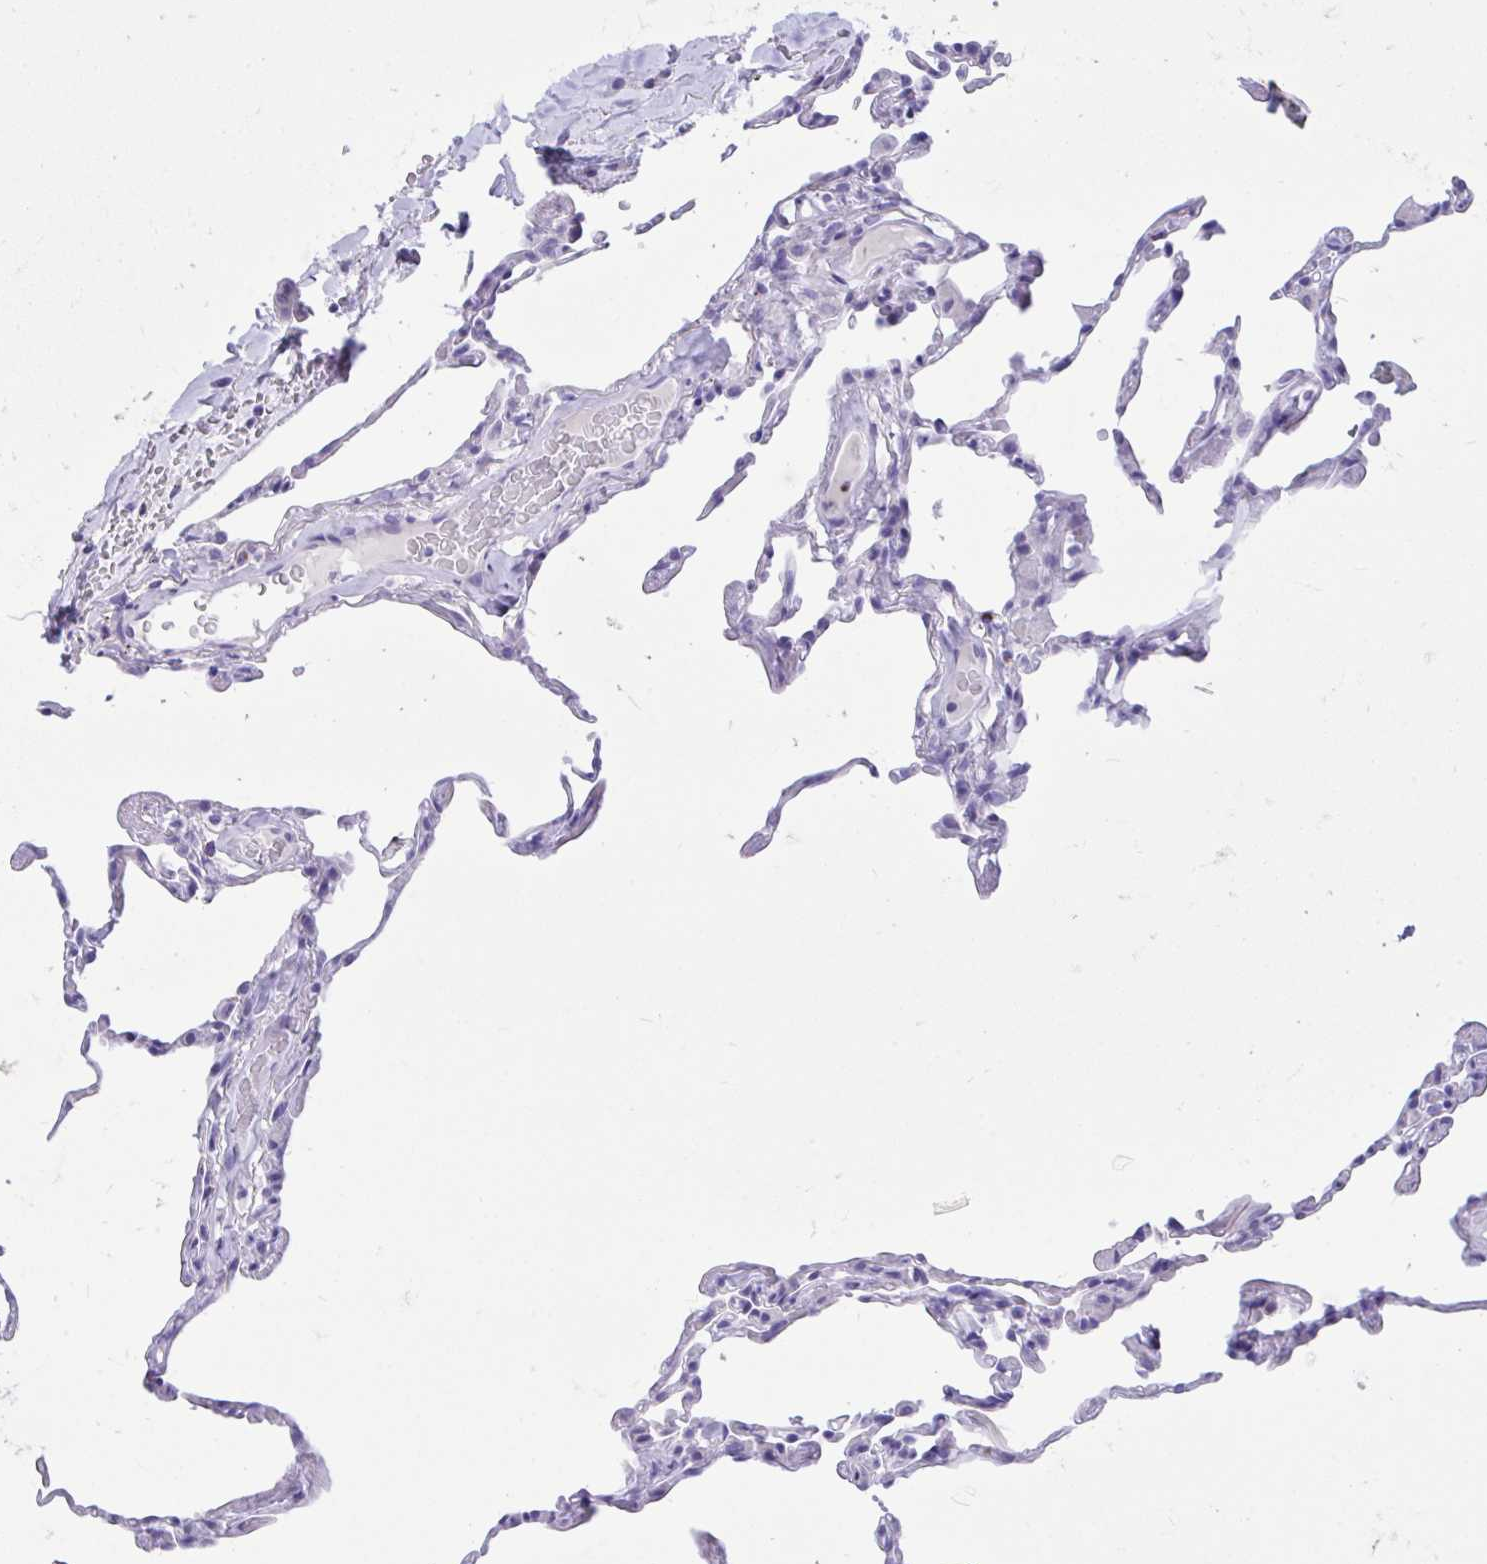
{"staining": {"intensity": "negative", "quantity": "none", "location": "none"}, "tissue": "lung", "cell_type": "Alveolar cells", "image_type": "normal", "snomed": [{"axis": "morphology", "description": "Normal tissue, NOS"}, {"axis": "topography", "description": "Lung"}], "caption": "The immunohistochemistry (IHC) image has no significant expression in alveolar cells of lung. (DAB (3,3'-diaminobenzidine) immunohistochemistry (IHC) visualized using brightfield microscopy, high magnification).", "gene": "ANKDD1B", "patient": {"sex": "female", "age": 57}}